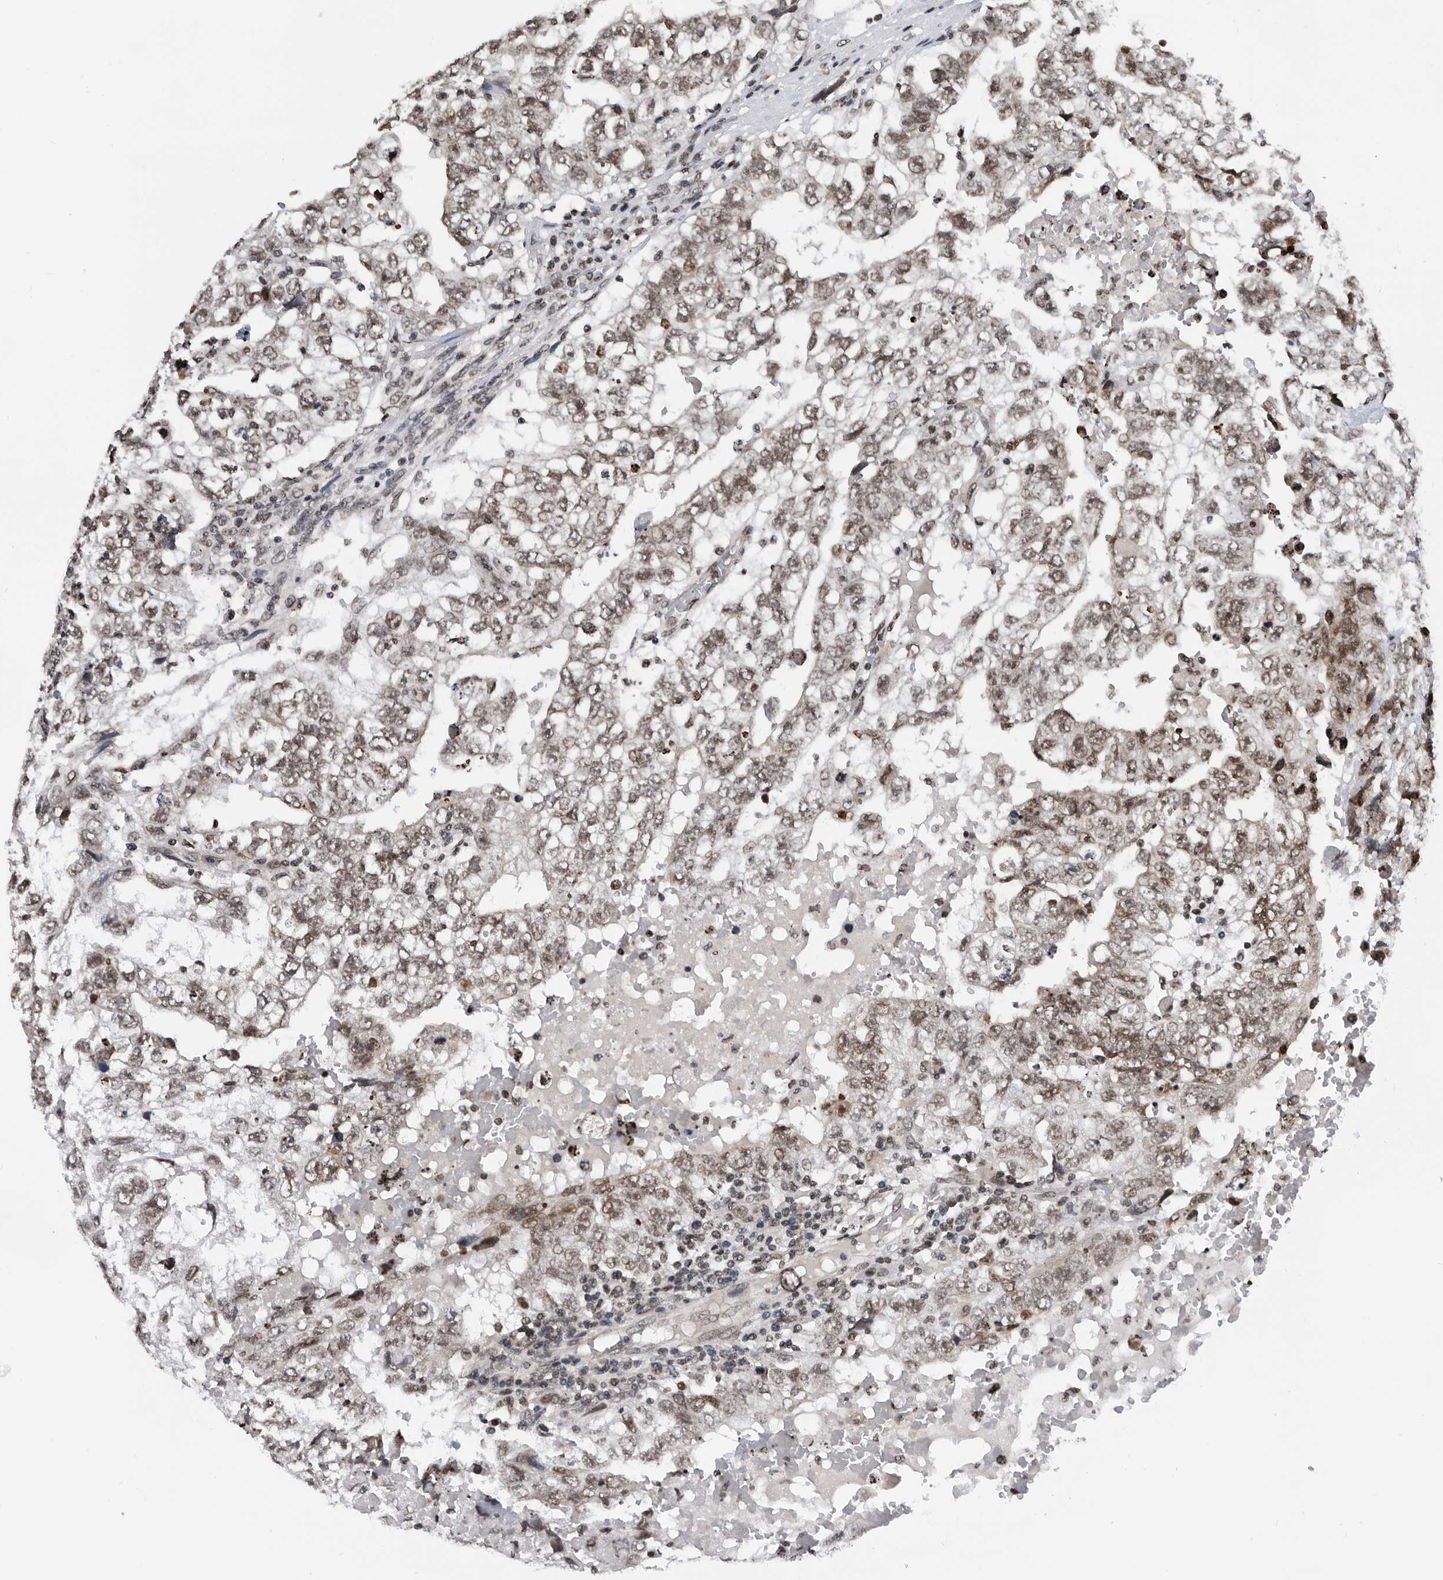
{"staining": {"intensity": "moderate", "quantity": ">75%", "location": "nuclear"}, "tissue": "testis cancer", "cell_type": "Tumor cells", "image_type": "cancer", "snomed": [{"axis": "morphology", "description": "Carcinoma, Embryonal, NOS"}, {"axis": "topography", "description": "Testis"}], "caption": "Moderate nuclear staining for a protein is present in approximately >75% of tumor cells of testis cancer (embryonal carcinoma) using IHC.", "gene": "SNRNP48", "patient": {"sex": "male", "age": 36}}